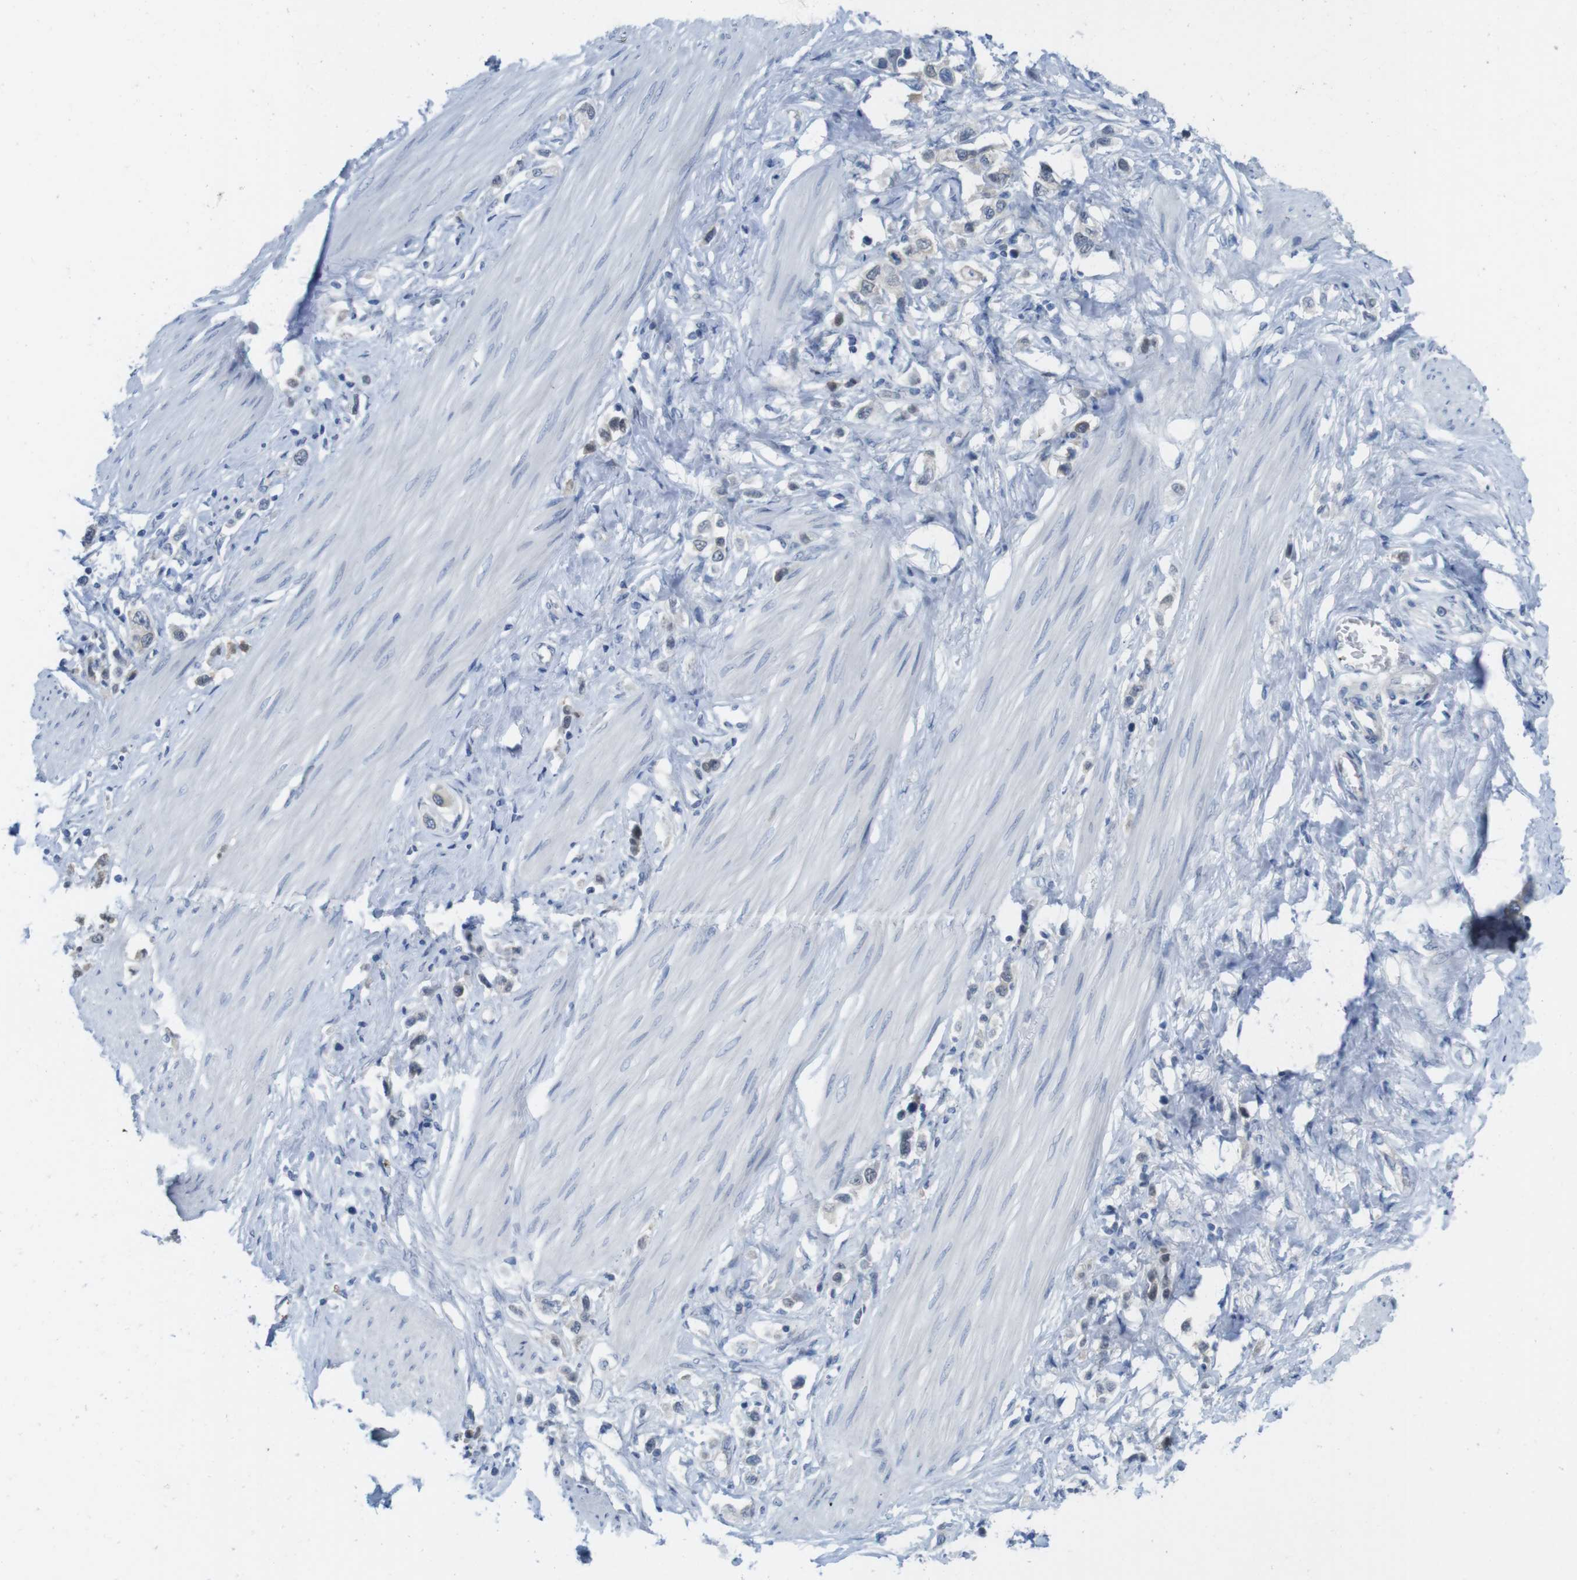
{"staining": {"intensity": "weak", "quantity": ">75%", "location": "cytoplasmic/membranous,nuclear"}, "tissue": "stomach cancer", "cell_type": "Tumor cells", "image_type": "cancer", "snomed": [{"axis": "morphology", "description": "Adenocarcinoma, NOS"}, {"axis": "topography", "description": "Stomach"}], "caption": "About >75% of tumor cells in human stomach cancer show weak cytoplasmic/membranous and nuclear protein expression as visualized by brown immunohistochemical staining.", "gene": "CASP2", "patient": {"sex": "female", "age": 65}}